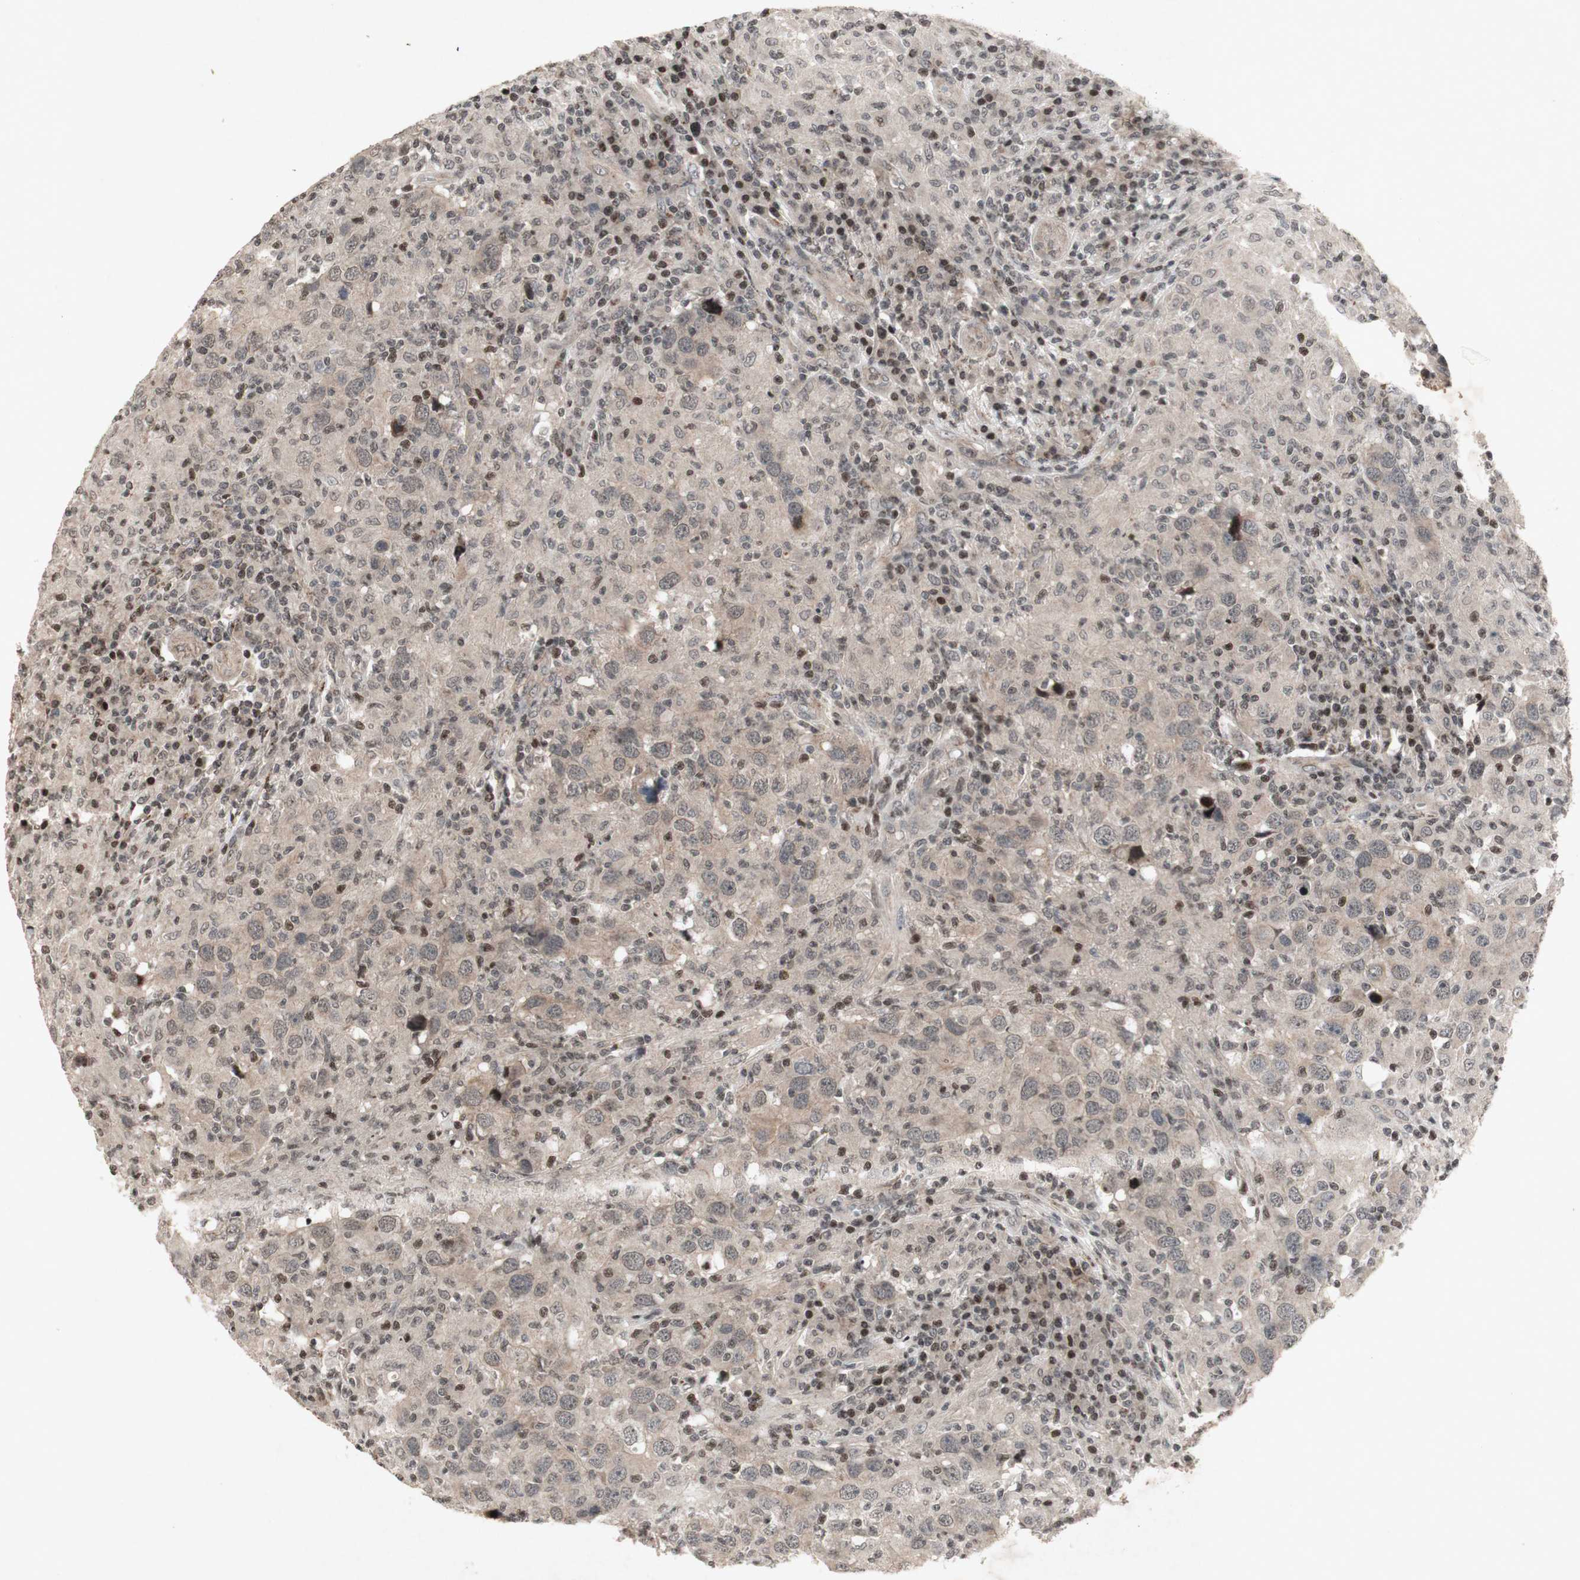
{"staining": {"intensity": "weak", "quantity": ">75%", "location": "cytoplasmic/membranous"}, "tissue": "head and neck cancer", "cell_type": "Tumor cells", "image_type": "cancer", "snomed": [{"axis": "morphology", "description": "Adenocarcinoma, NOS"}, {"axis": "topography", "description": "Salivary gland"}, {"axis": "topography", "description": "Head-Neck"}], "caption": "IHC (DAB) staining of human head and neck cancer reveals weak cytoplasmic/membranous protein positivity in approximately >75% of tumor cells.", "gene": "PLXNA1", "patient": {"sex": "female", "age": 65}}